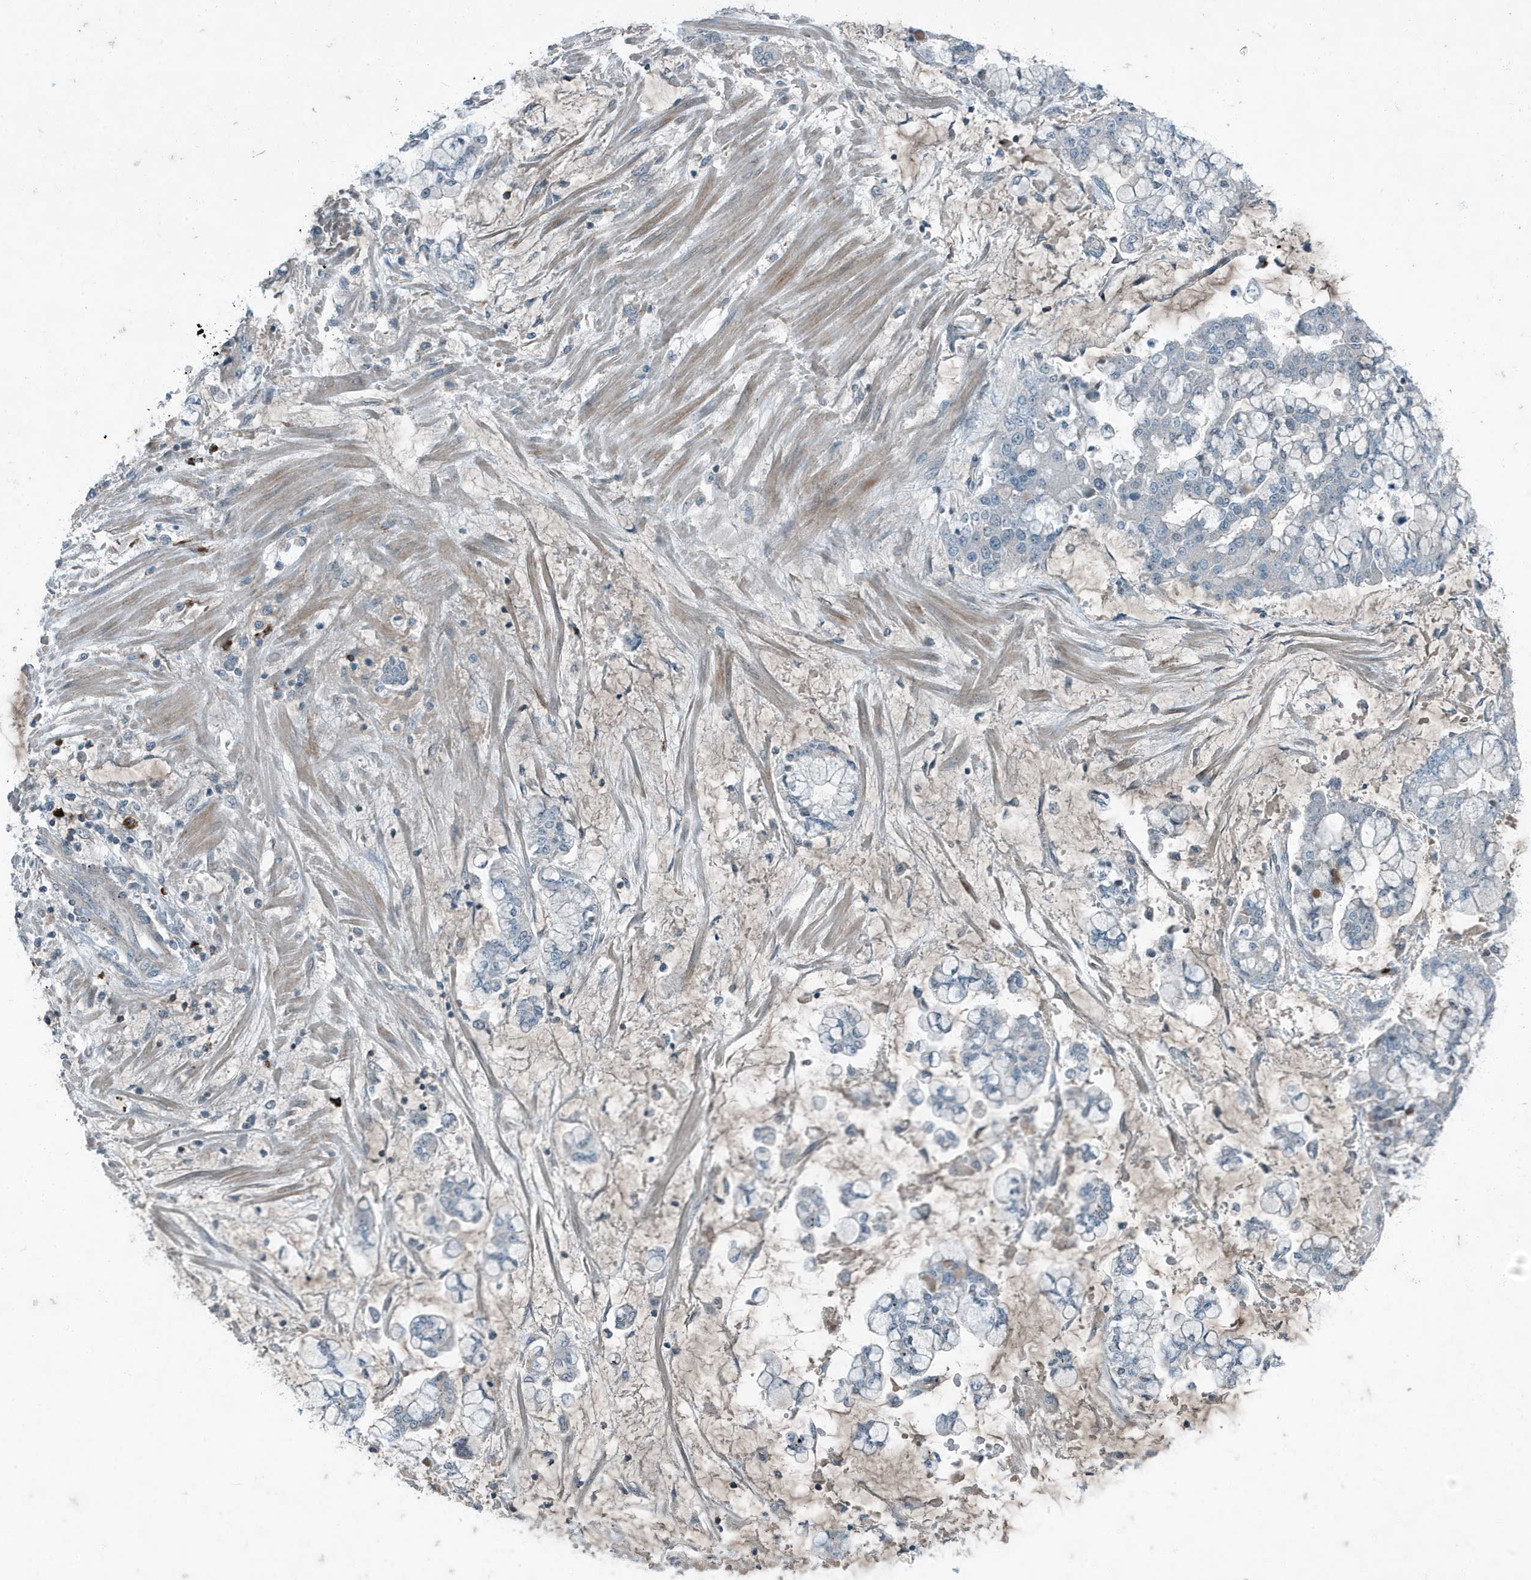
{"staining": {"intensity": "negative", "quantity": "none", "location": "none"}, "tissue": "stomach cancer", "cell_type": "Tumor cells", "image_type": "cancer", "snomed": [{"axis": "morphology", "description": "Normal tissue, NOS"}, {"axis": "morphology", "description": "Adenocarcinoma, NOS"}, {"axis": "topography", "description": "Stomach, upper"}, {"axis": "topography", "description": "Stomach"}], "caption": "This is an immunohistochemistry histopathology image of stomach adenocarcinoma. There is no expression in tumor cells.", "gene": "DAPP1", "patient": {"sex": "male", "age": 76}}